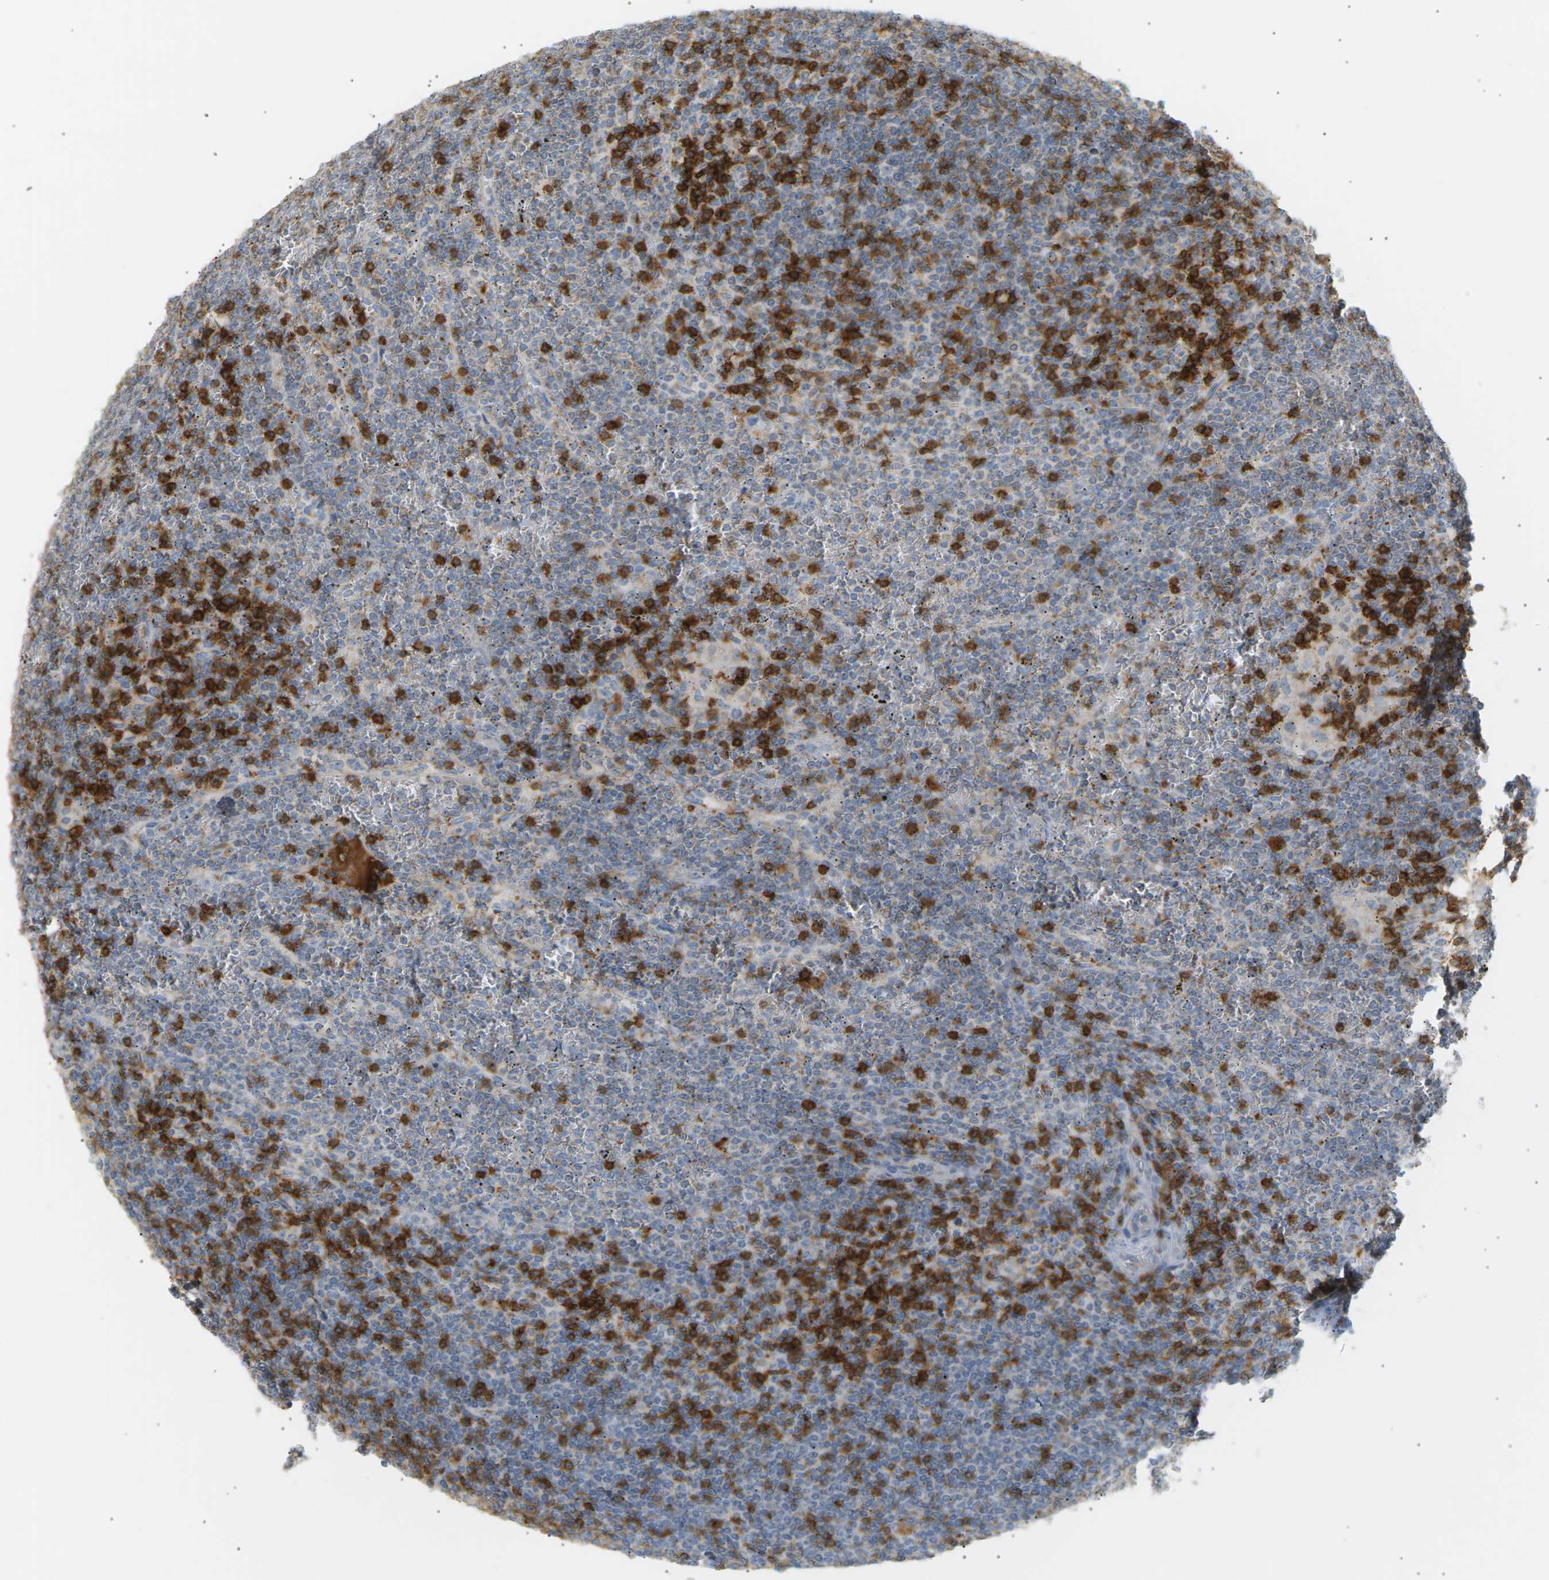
{"staining": {"intensity": "negative", "quantity": "none", "location": "none"}, "tissue": "lymphoma", "cell_type": "Tumor cells", "image_type": "cancer", "snomed": [{"axis": "morphology", "description": "Malignant lymphoma, non-Hodgkin's type, Low grade"}, {"axis": "topography", "description": "Spleen"}], "caption": "The immunohistochemistry (IHC) photomicrograph has no significant expression in tumor cells of lymphoma tissue.", "gene": "LIME1", "patient": {"sex": "female", "age": 19}}